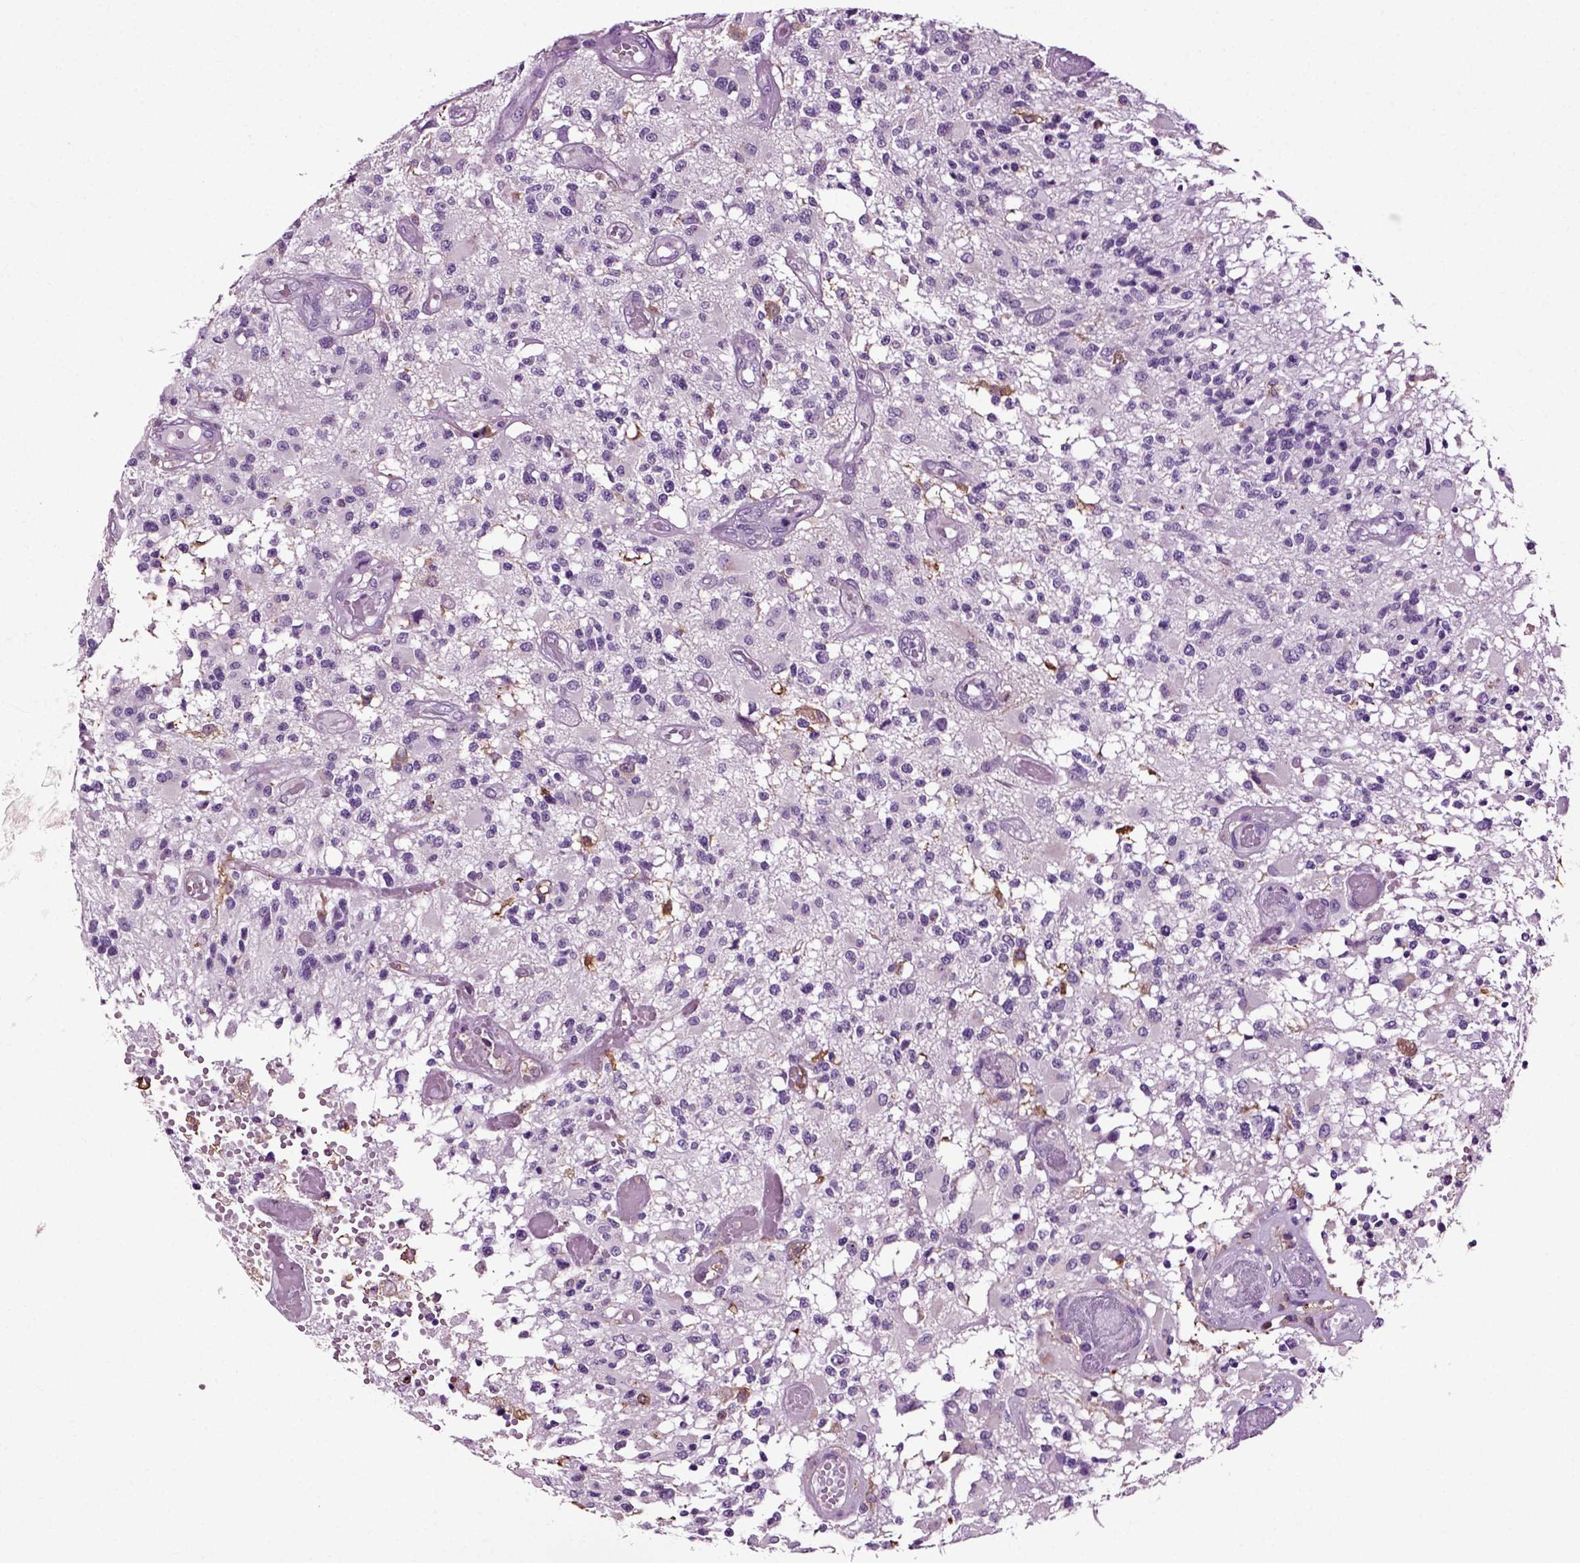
{"staining": {"intensity": "negative", "quantity": "none", "location": "none"}, "tissue": "glioma", "cell_type": "Tumor cells", "image_type": "cancer", "snomed": [{"axis": "morphology", "description": "Glioma, malignant, High grade"}, {"axis": "topography", "description": "Brain"}], "caption": "Glioma was stained to show a protein in brown. There is no significant staining in tumor cells.", "gene": "DNAH10", "patient": {"sex": "female", "age": 63}}